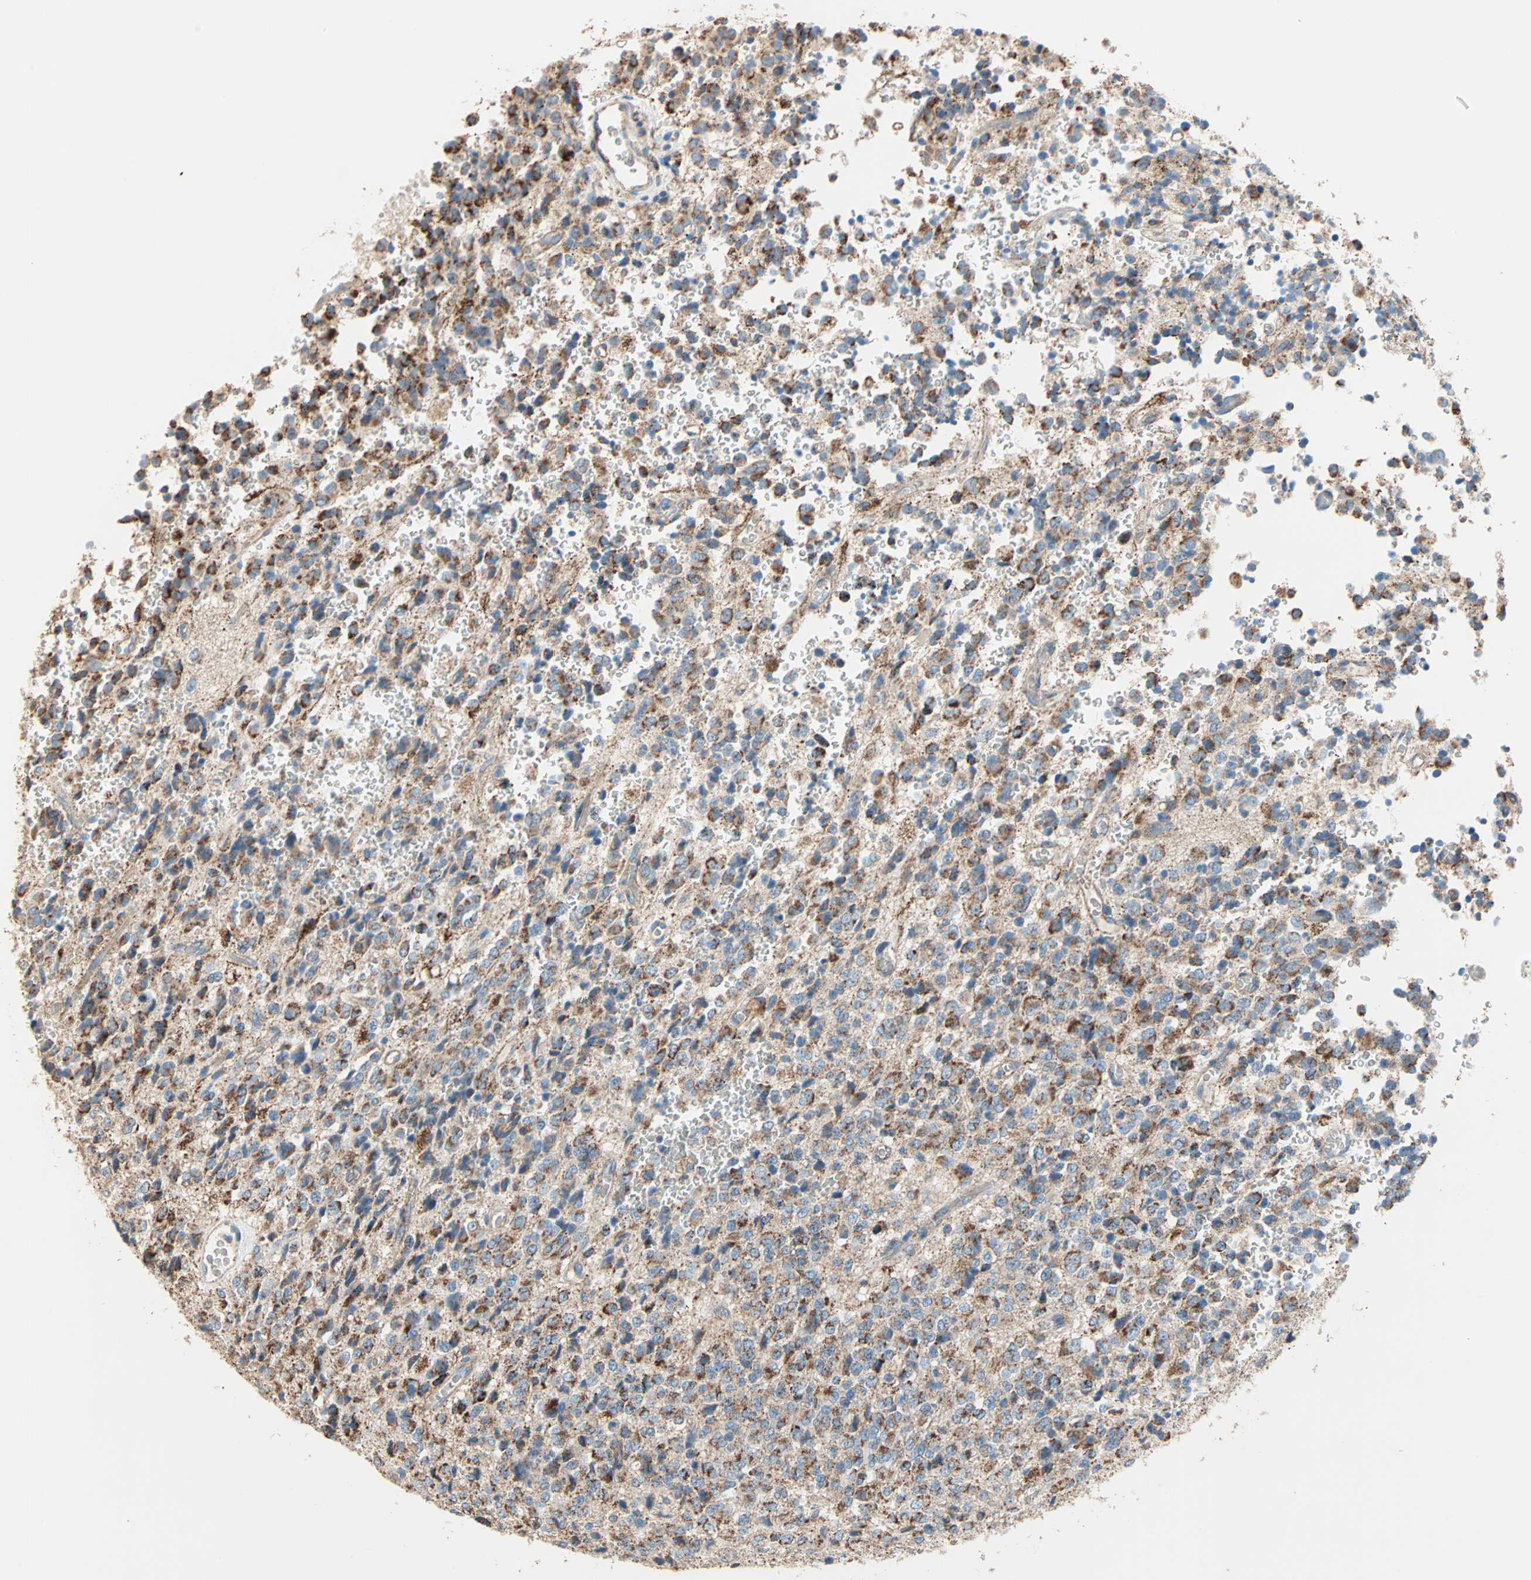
{"staining": {"intensity": "strong", "quantity": ">75%", "location": "cytoplasmic/membranous"}, "tissue": "glioma", "cell_type": "Tumor cells", "image_type": "cancer", "snomed": [{"axis": "morphology", "description": "Glioma, malignant, High grade"}, {"axis": "topography", "description": "pancreas cauda"}], "caption": "The histopathology image displays a brown stain indicating the presence of a protein in the cytoplasmic/membranous of tumor cells in glioma.", "gene": "TST", "patient": {"sex": "male", "age": 60}}